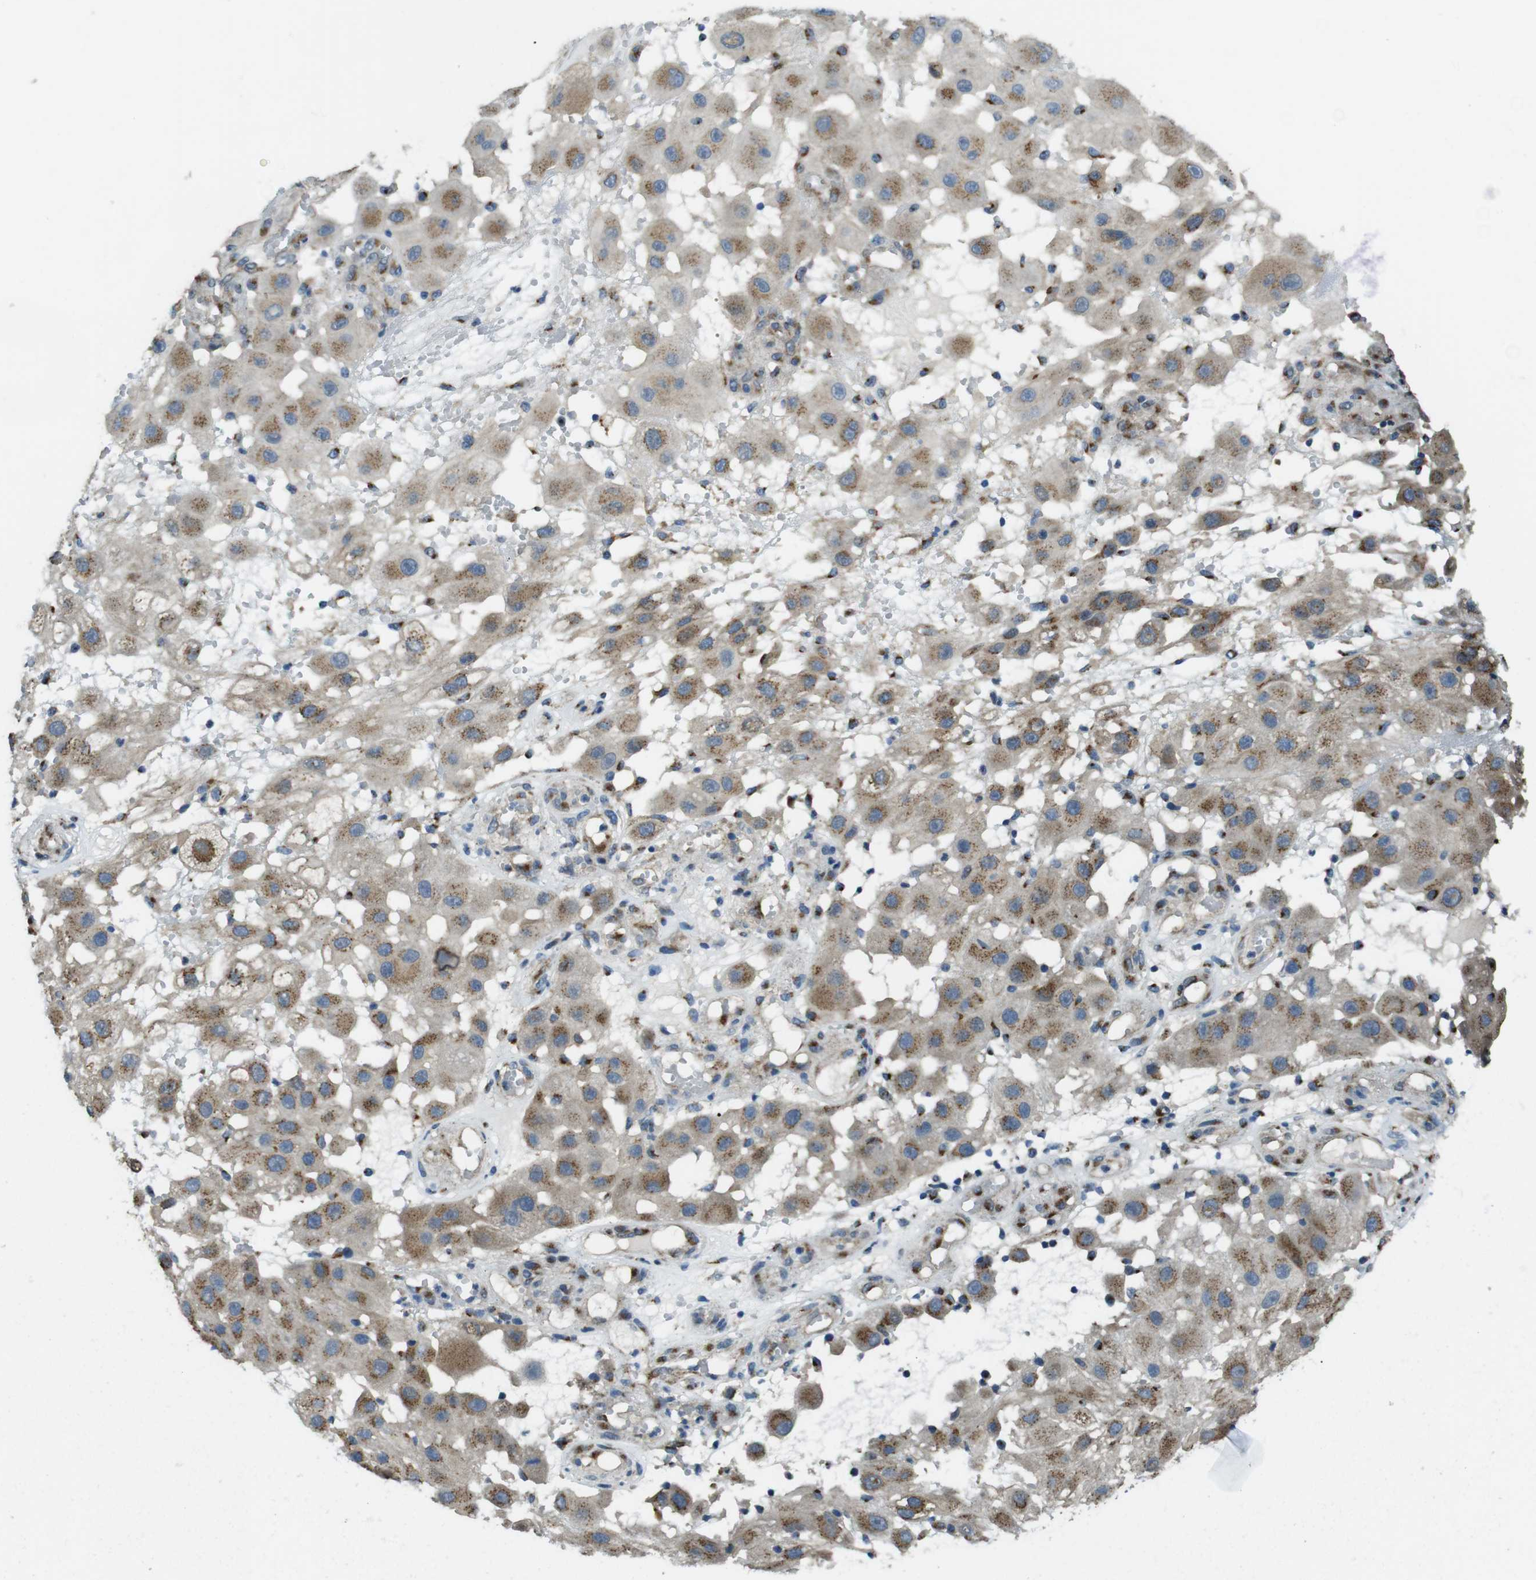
{"staining": {"intensity": "moderate", "quantity": ">75%", "location": "cytoplasmic/membranous"}, "tissue": "melanoma", "cell_type": "Tumor cells", "image_type": "cancer", "snomed": [{"axis": "morphology", "description": "Malignant melanoma, NOS"}, {"axis": "topography", "description": "Skin"}], "caption": "Protein staining of melanoma tissue displays moderate cytoplasmic/membranous staining in about >75% of tumor cells.", "gene": "RAB6A", "patient": {"sex": "female", "age": 81}}